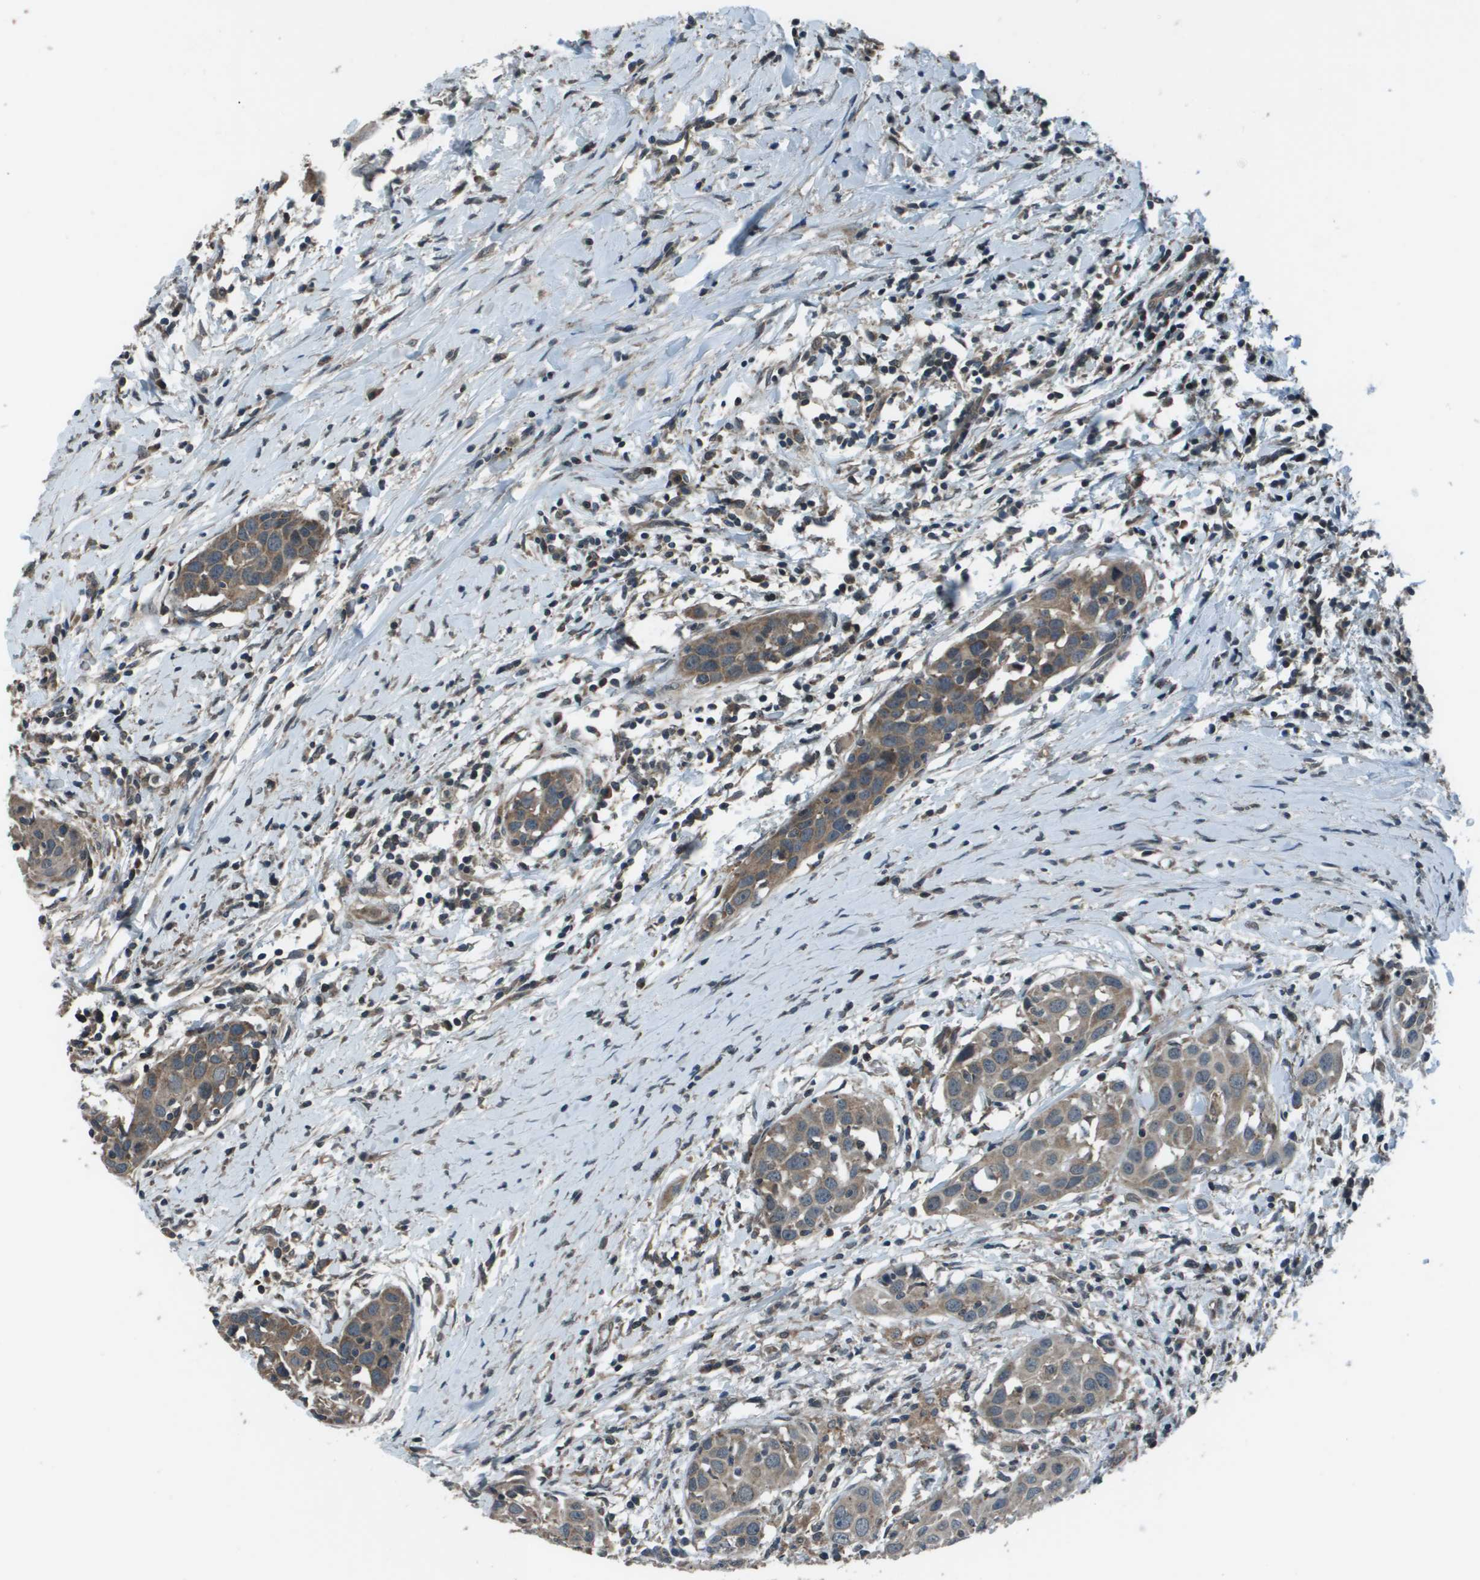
{"staining": {"intensity": "moderate", "quantity": ">75%", "location": "cytoplasmic/membranous"}, "tissue": "head and neck cancer", "cell_type": "Tumor cells", "image_type": "cancer", "snomed": [{"axis": "morphology", "description": "Squamous cell carcinoma, NOS"}, {"axis": "topography", "description": "Oral tissue"}, {"axis": "topography", "description": "Head-Neck"}], "caption": "A brown stain highlights moderate cytoplasmic/membranous positivity of a protein in human head and neck squamous cell carcinoma tumor cells.", "gene": "PPFIA1", "patient": {"sex": "female", "age": 50}}